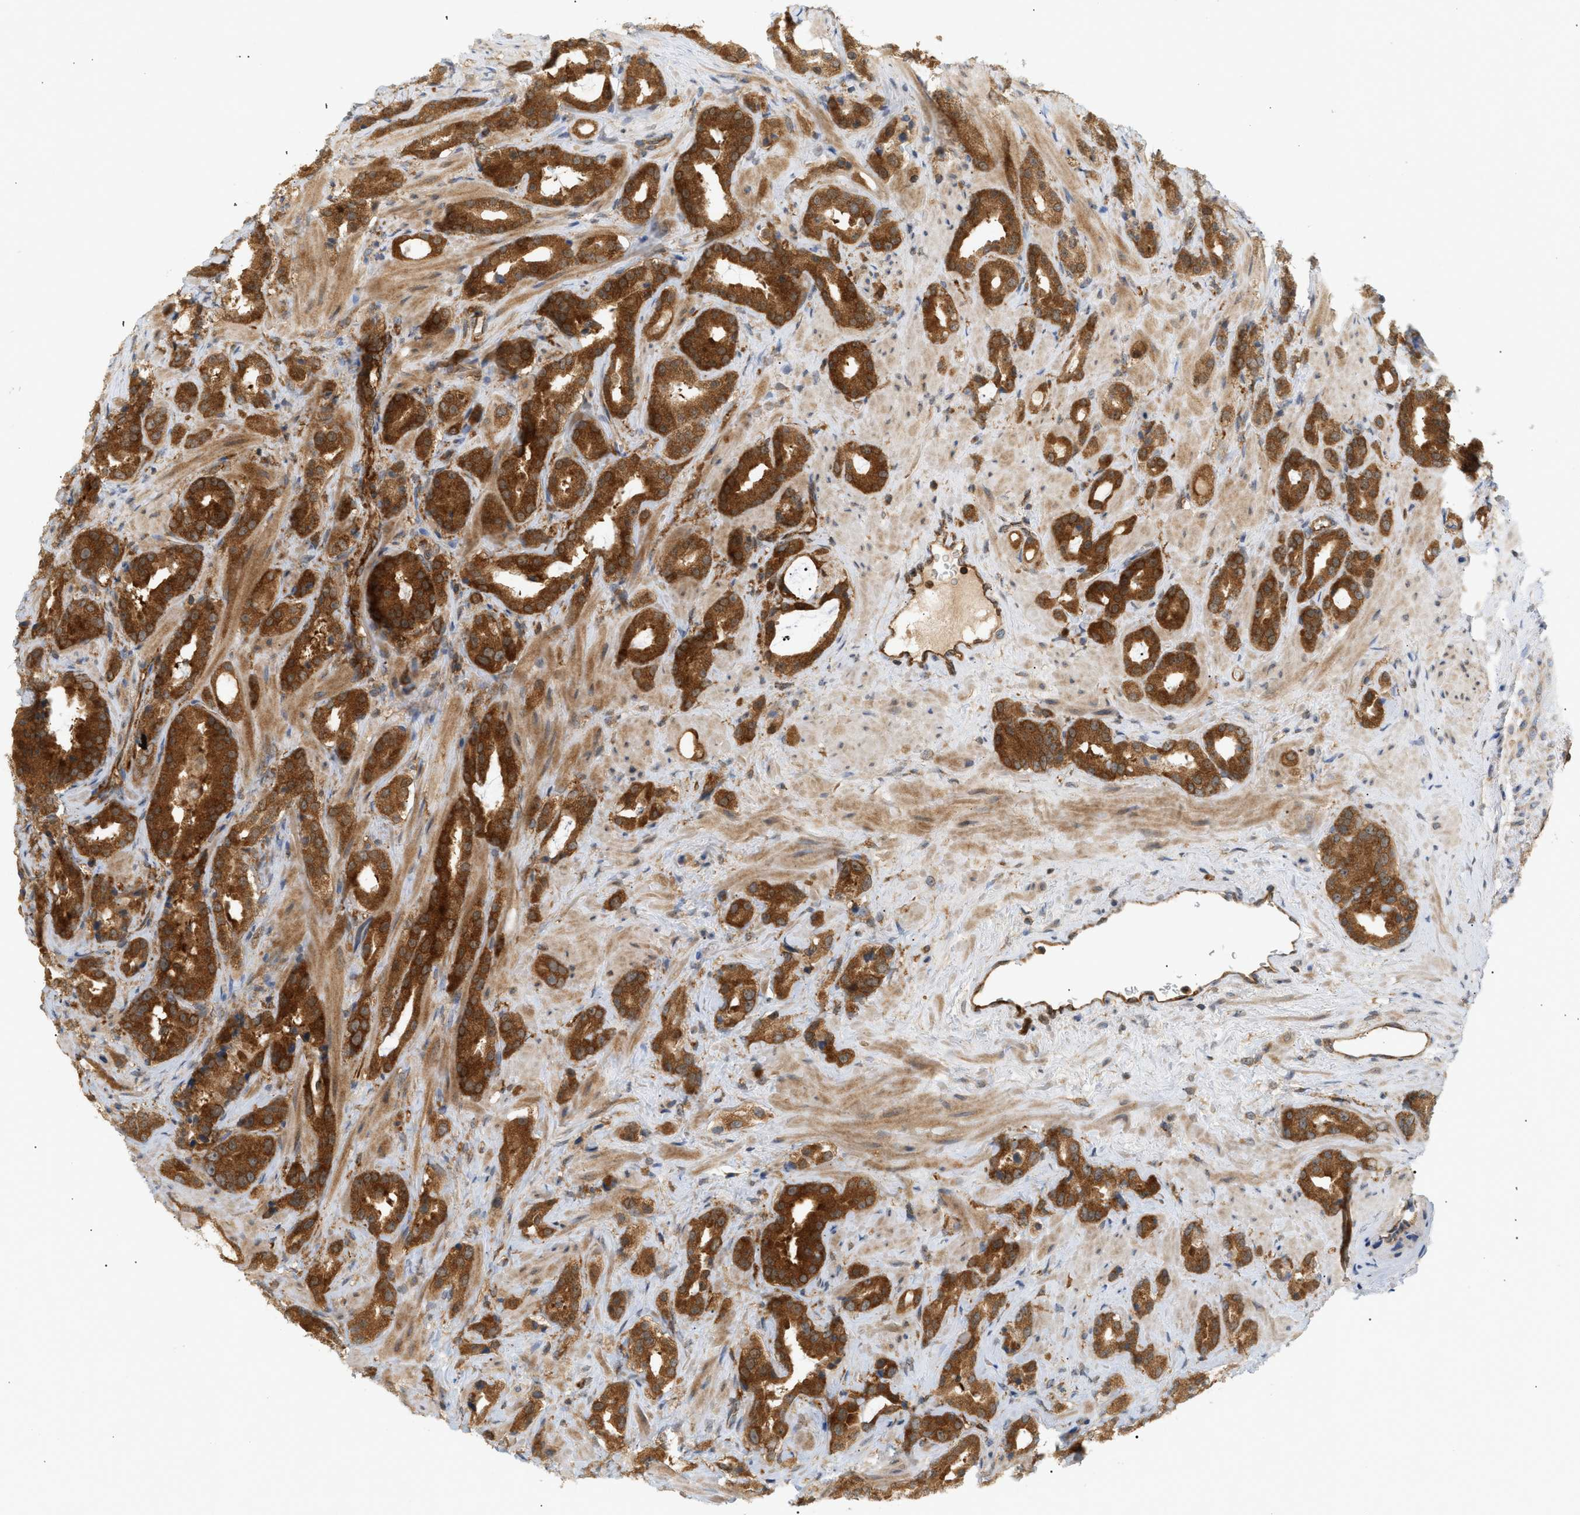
{"staining": {"intensity": "strong", "quantity": ">75%", "location": "cytoplasmic/membranous"}, "tissue": "prostate cancer", "cell_type": "Tumor cells", "image_type": "cancer", "snomed": [{"axis": "morphology", "description": "Adenocarcinoma, High grade"}, {"axis": "topography", "description": "Prostate"}], "caption": "Immunohistochemical staining of prostate cancer reveals high levels of strong cytoplasmic/membranous protein staining in about >75% of tumor cells.", "gene": "SHC1", "patient": {"sex": "male", "age": 64}}